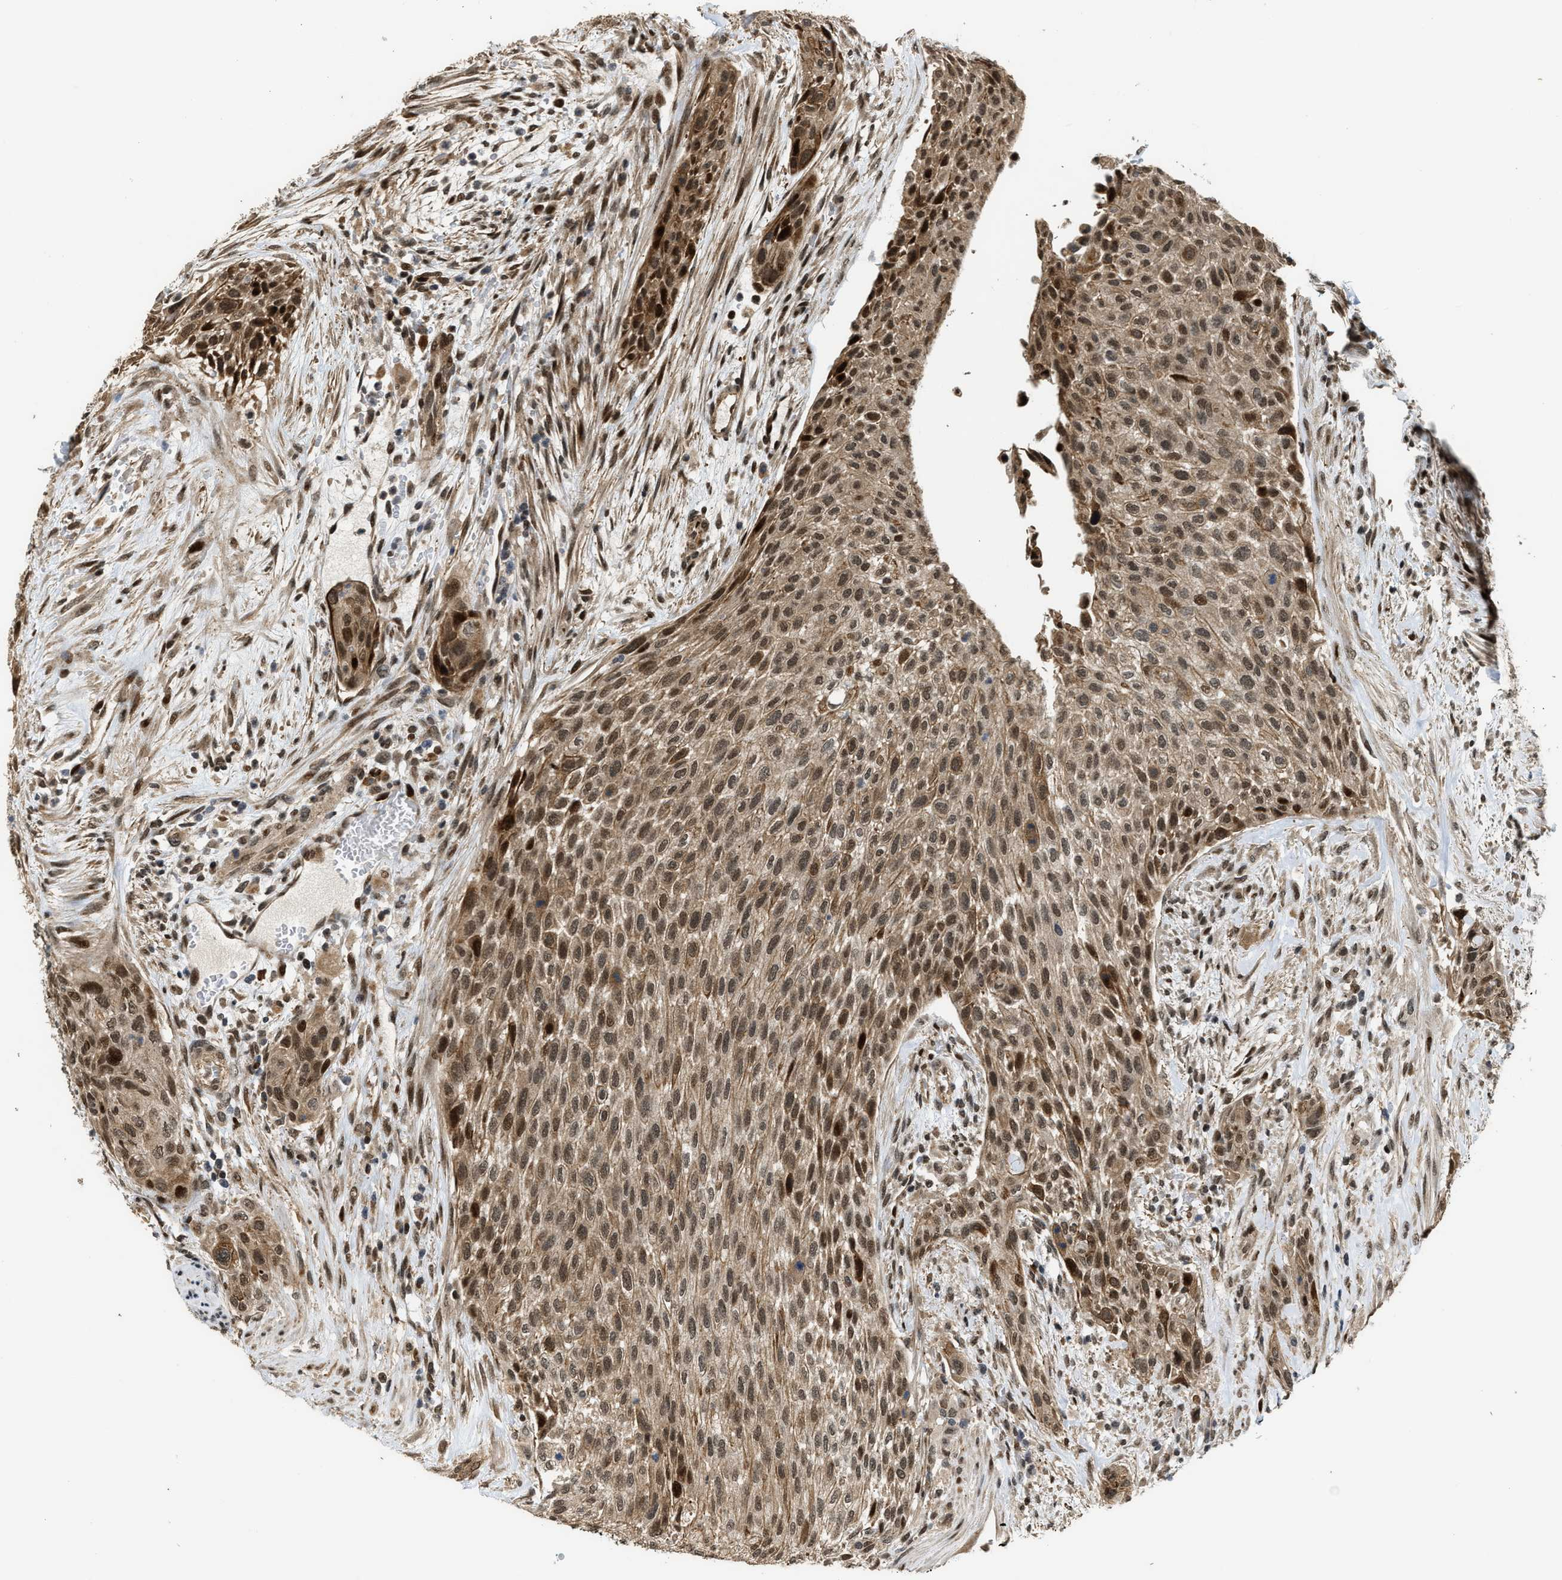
{"staining": {"intensity": "moderate", "quantity": ">75%", "location": "cytoplasmic/membranous,nuclear"}, "tissue": "urothelial cancer", "cell_type": "Tumor cells", "image_type": "cancer", "snomed": [{"axis": "morphology", "description": "Urothelial carcinoma, Low grade"}, {"axis": "morphology", "description": "Urothelial carcinoma, High grade"}, {"axis": "topography", "description": "Urinary bladder"}], "caption": "Immunohistochemical staining of urothelial cancer exhibits medium levels of moderate cytoplasmic/membranous and nuclear protein staining in approximately >75% of tumor cells. Using DAB (3,3'-diaminobenzidine) (brown) and hematoxylin (blue) stains, captured at high magnification using brightfield microscopy.", "gene": "SERTAD2", "patient": {"sex": "male", "age": 35}}